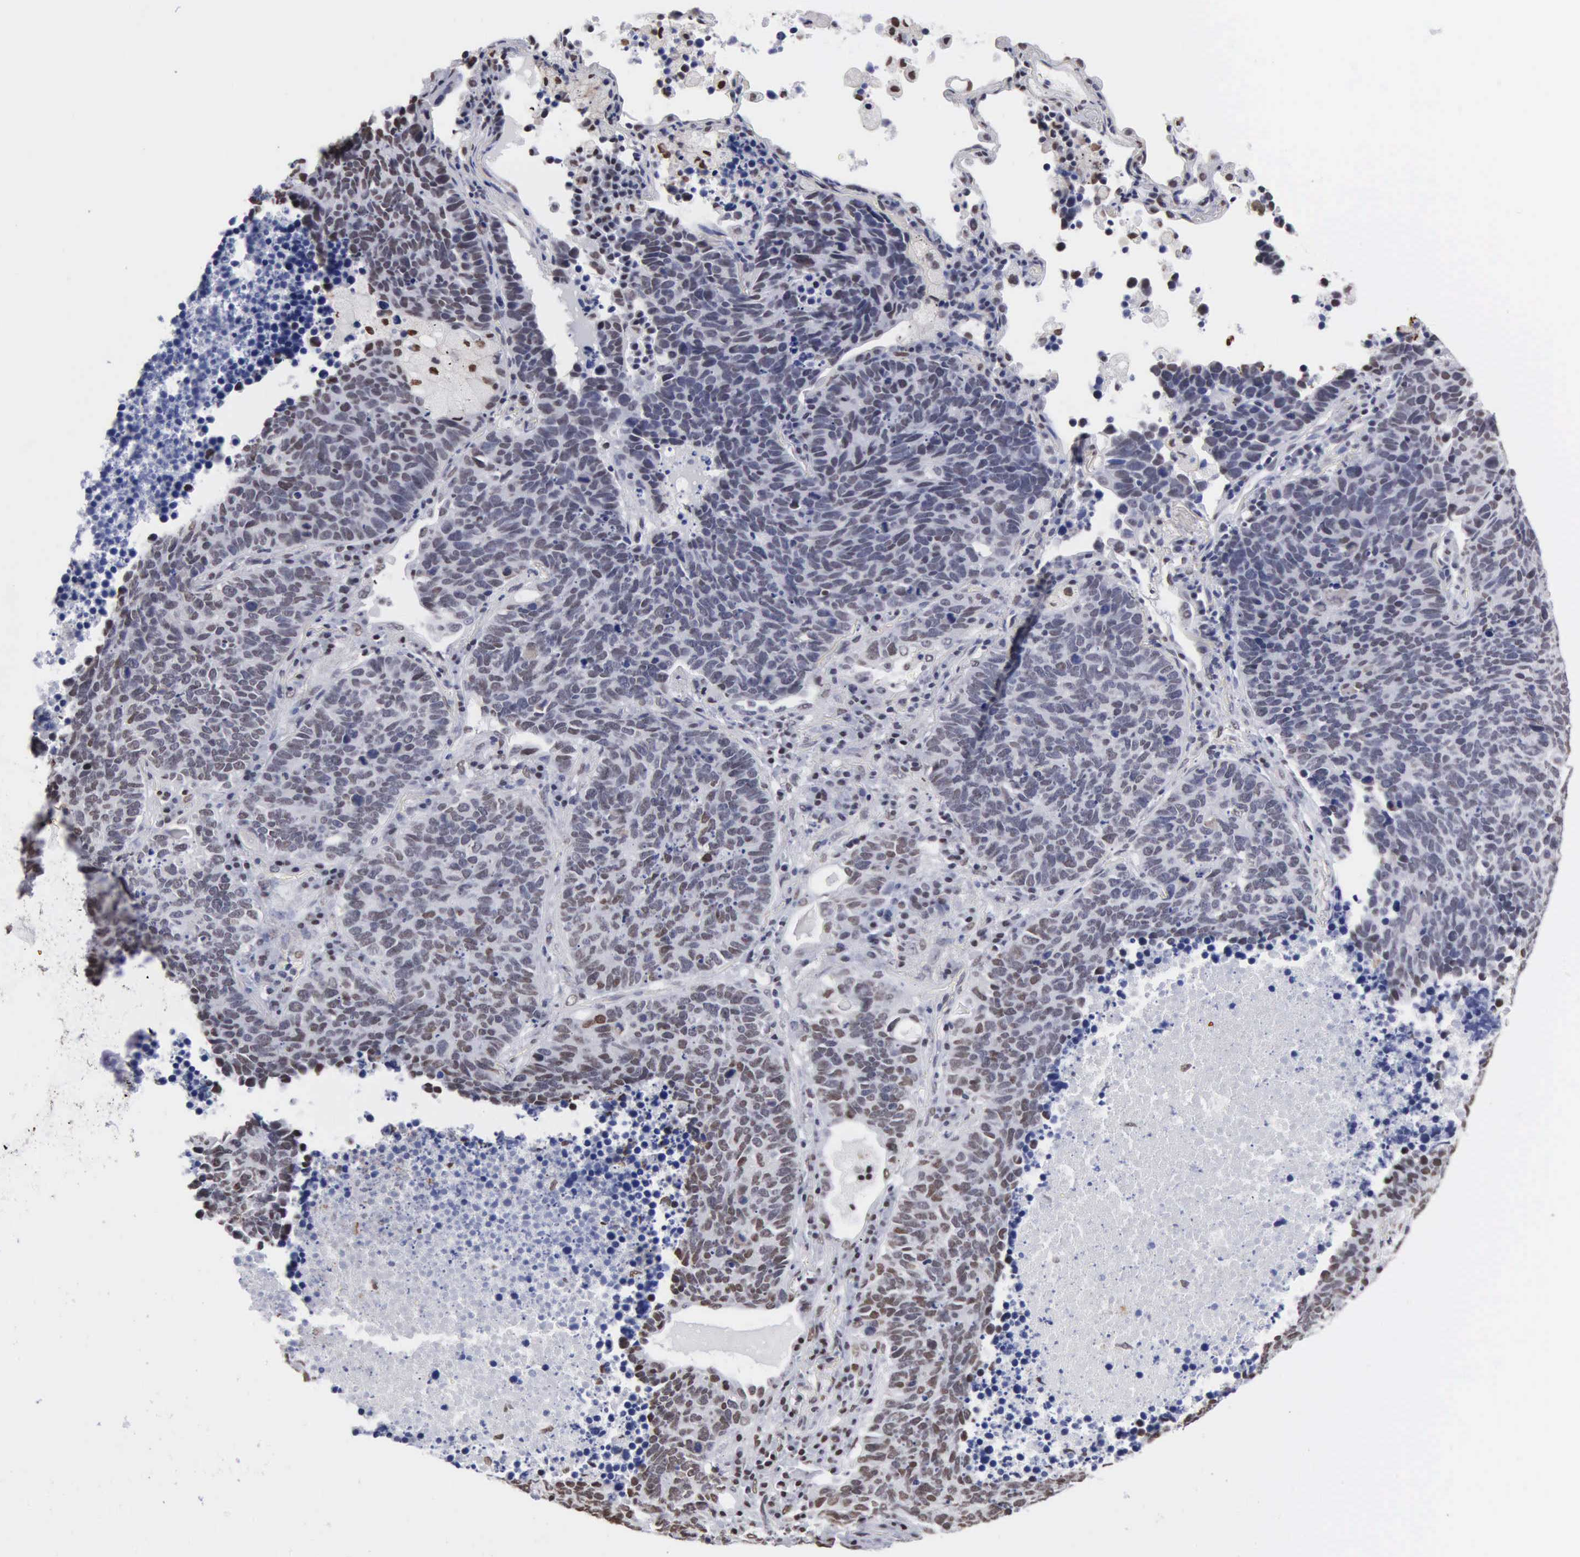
{"staining": {"intensity": "weak", "quantity": "25%-75%", "location": "nuclear"}, "tissue": "lung cancer", "cell_type": "Tumor cells", "image_type": "cancer", "snomed": [{"axis": "morphology", "description": "Neoplasm, malignant, NOS"}, {"axis": "topography", "description": "Lung"}], "caption": "A brown stain shows weak nuclear staining of a protein in human neoplasm (malignant) (lung) tumor cells.", "gene": "CCNG1", "patient": {"sex": "female", "age": 75}}